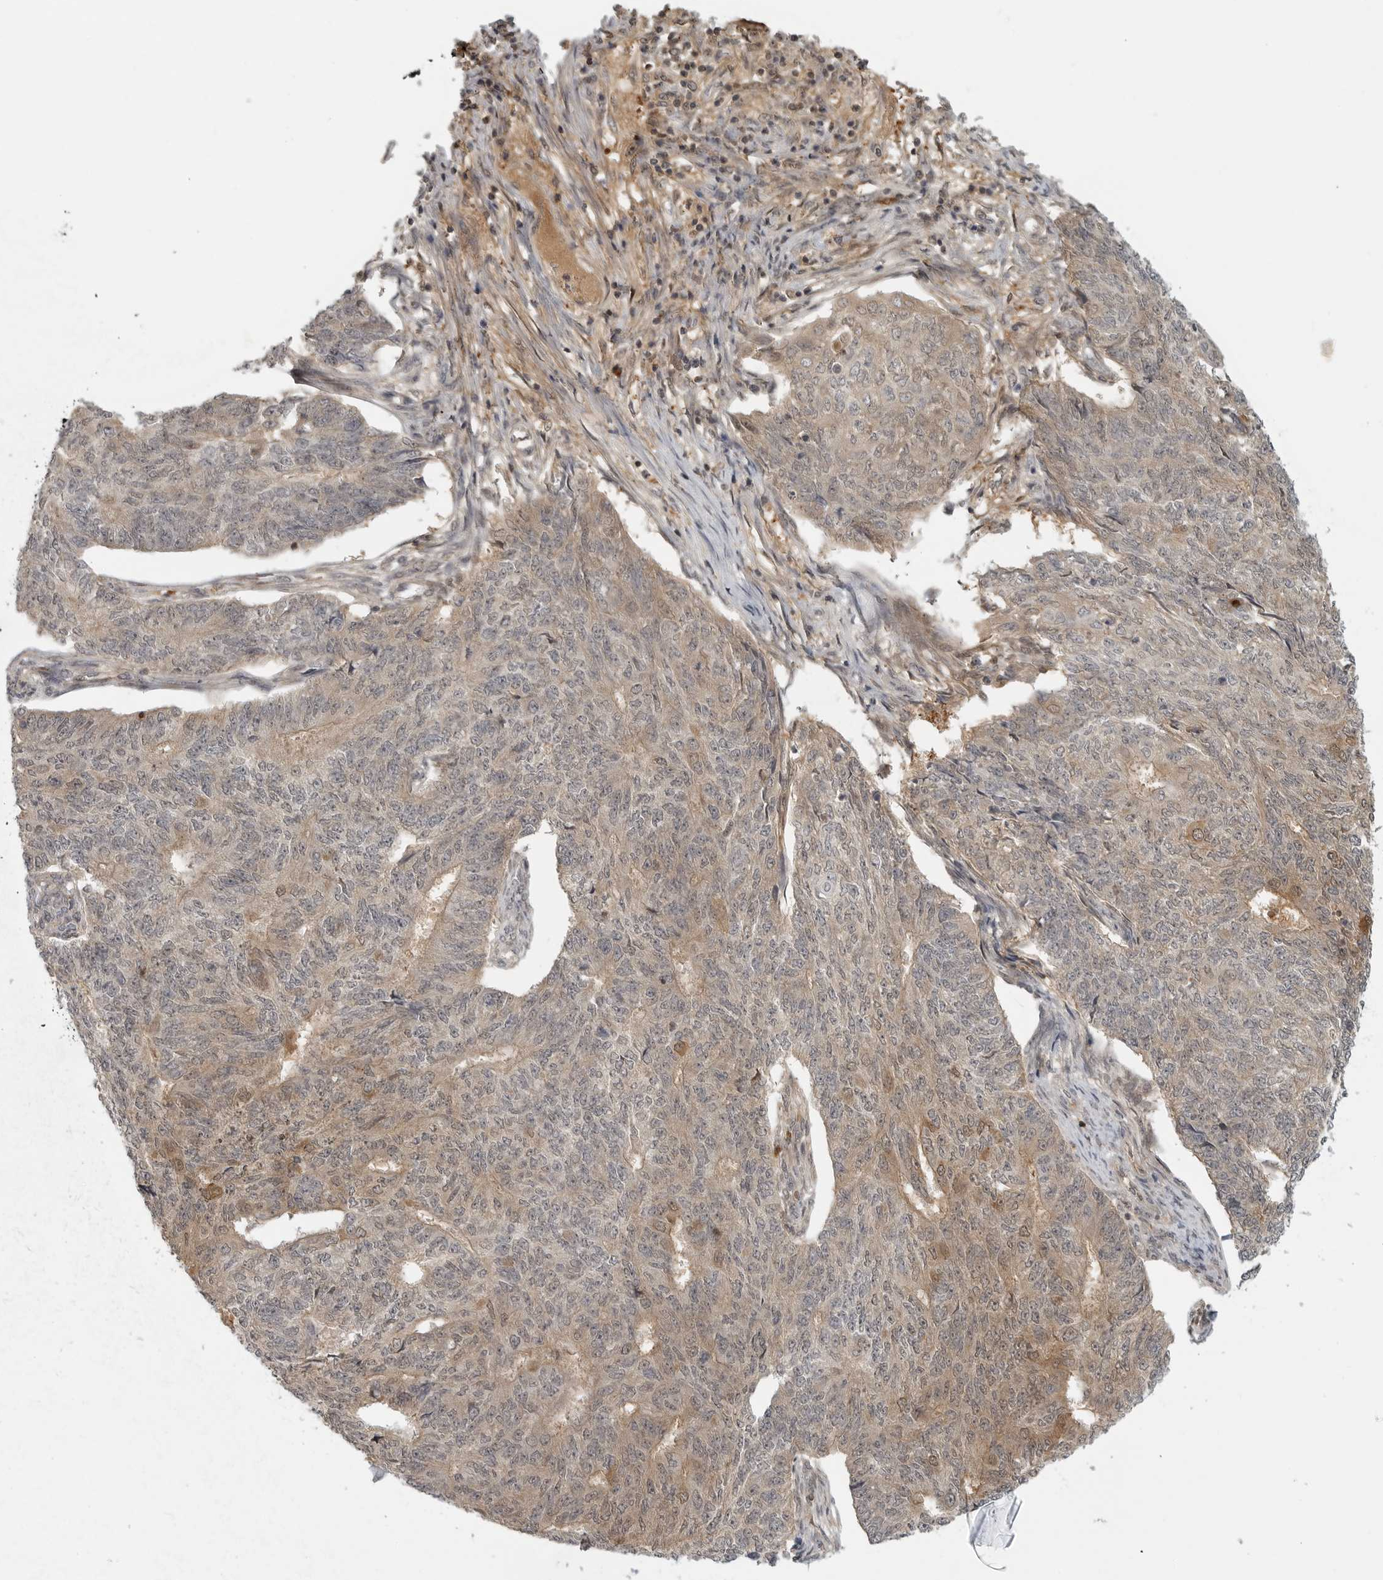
{"staining": {"intensity": "weak", "quantity": "25%-75%", "location": "cytoplasmic/membranous"}, "tissue": "endometrial cancer", "cell_type": "Tumor cells", "image_type": "cancer", "snomed": [{"axis": "morphology", "description": "Adenocarcinoma, NOS"}, {"axis": "topography", "description": "Endometrium"}], "caption": "Adenocarcinoma (endometrial) was stained to show a protein in brown. There is low levels of weak cytoplasmic/membranous expression in approximately 25%-75% of tumor cells.", "gene": "CTIF", "patient": {"sex": "female", "age": 32}}